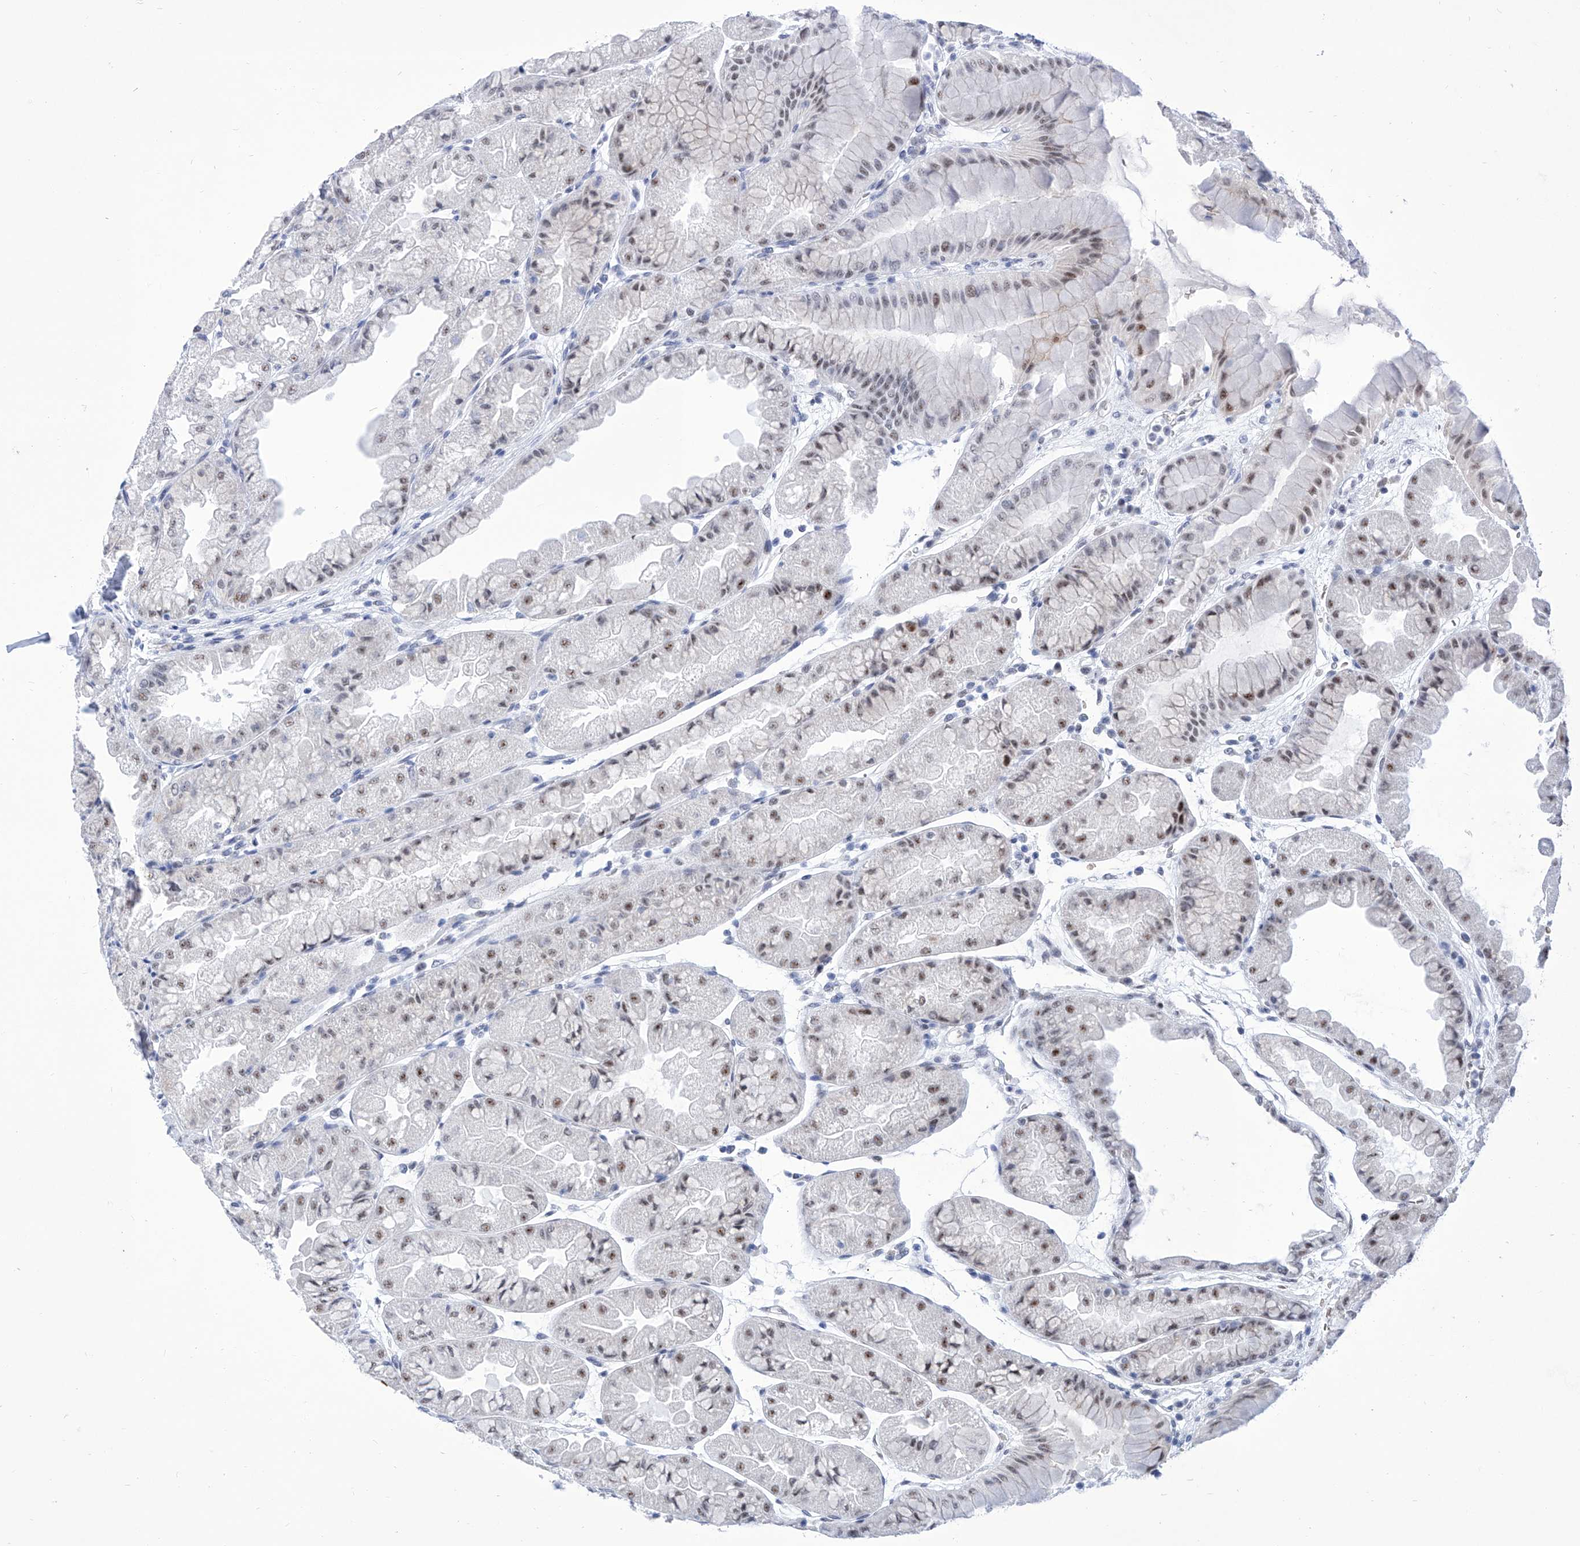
{"staining": {"intensity": "strong", "quantity": "25%-75%", "location": "nuclear"}, "tissue": "stomach", "cell_type": "Glandular cells", "image_type": "normal", "snomed": [{"axis": "morphology", "description": "Normal tissue, NOS"}, {"axis": "topography", "description": "Stomach, upper"}], "caption": "Immunohistochemical staining of unremarkable human stomach shows strong nuclear protein expression in about 25%-75% of glandular cells. The protein of interest is shown in brown color, while the nuclei are stained blue.", "gene": "SART1", "patient": {"sex": "male", "age": 47}}